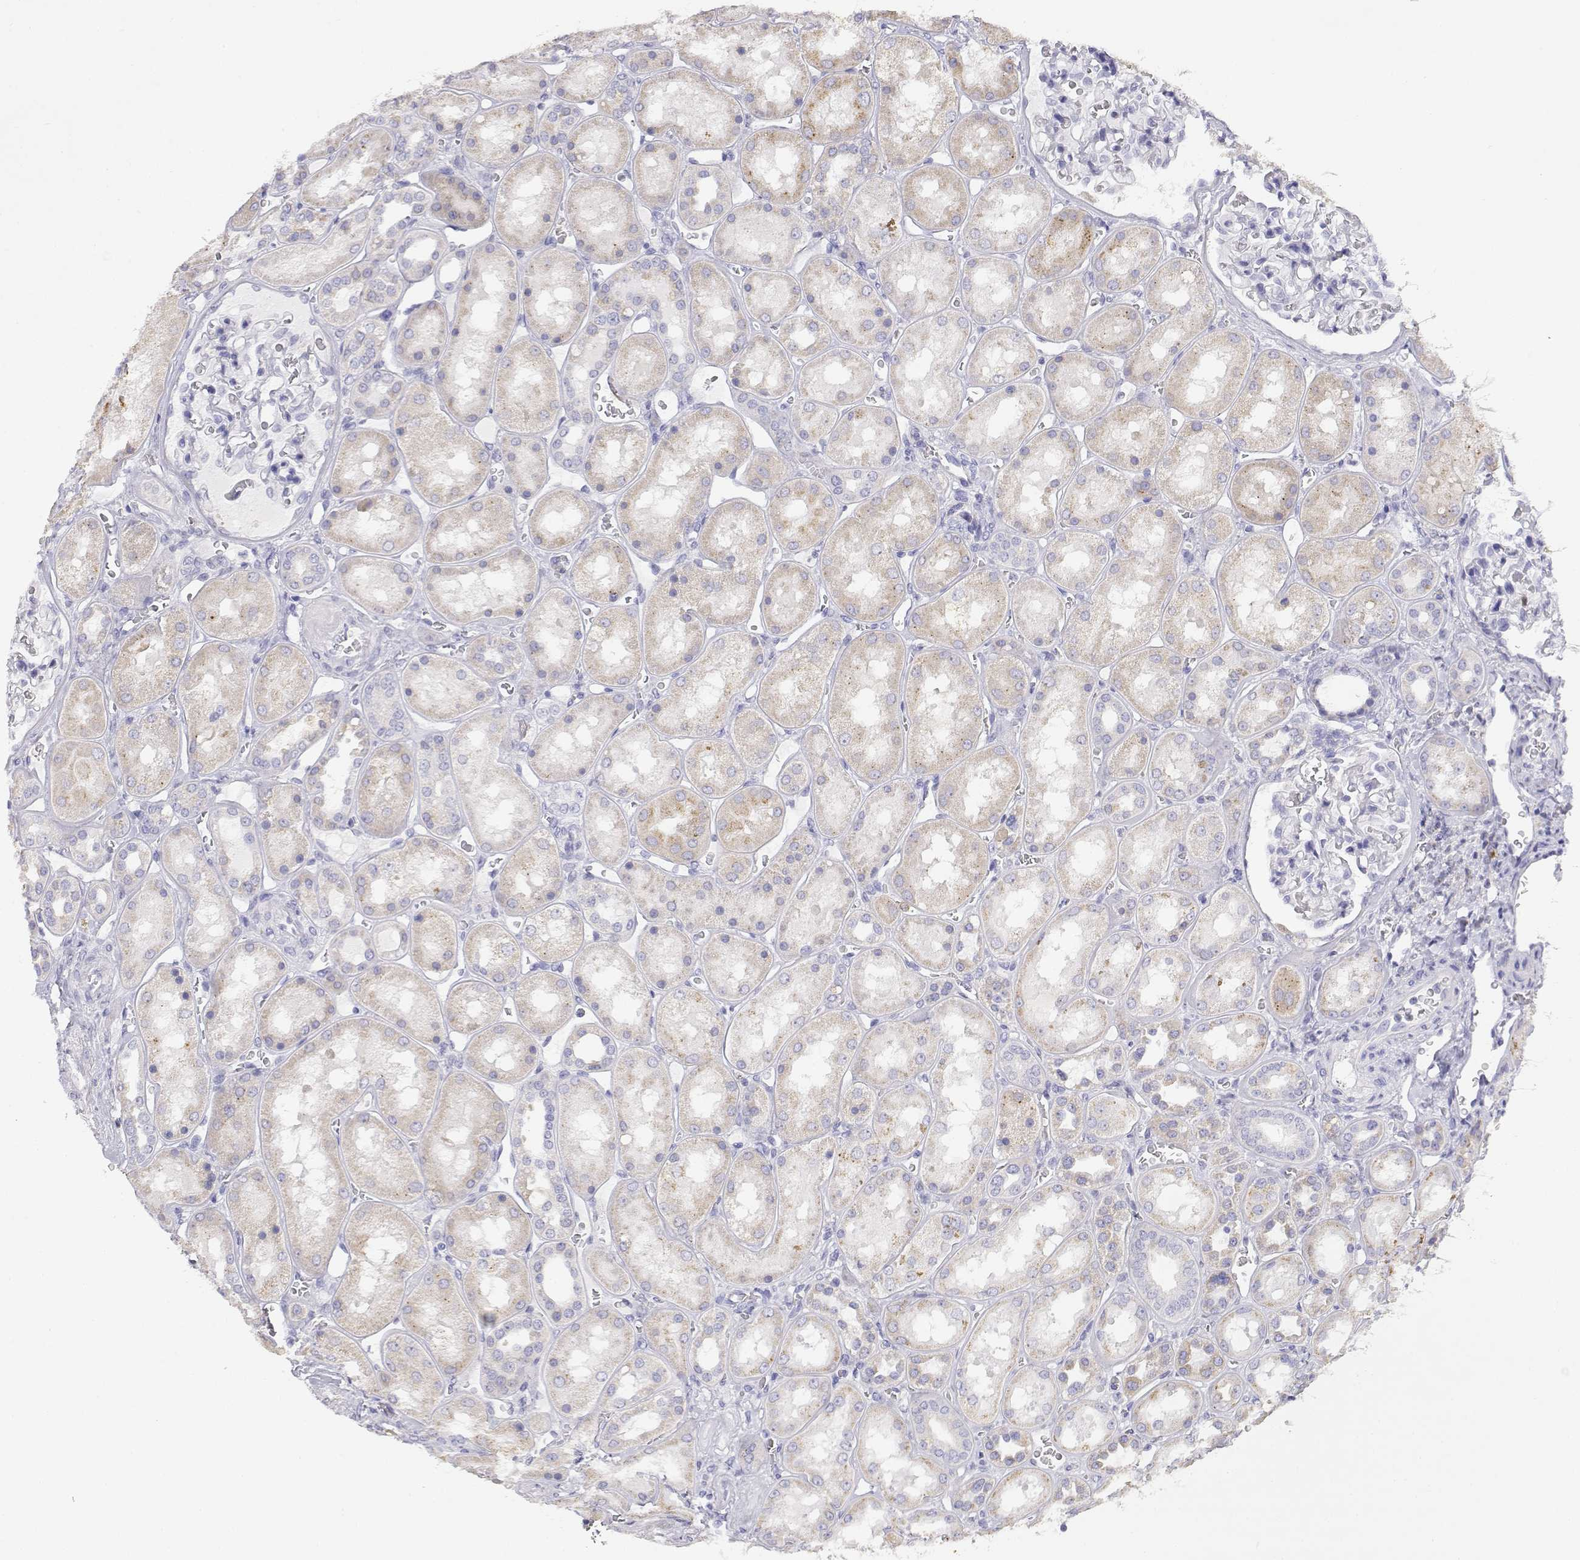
{"staining": {"intensity": "negative", "quantity": "none", "location": "none"}, "tissue": "kidney", "cell_type": "Cells in glomeruli", "image_type": "normal", "snomed": [{"axis": "morphology", "description": "Normal tissue, NOS"}, {"axis": "topography", "description": "Kidney"}], "caption": "High power microscopy photomicrograph of an immunohistochemistry (IHC) micrograph of unremarkable kidney, revealing no significant expression in cells in glomeruli.", "gene": "ADA", "patient": {"sex": "male", "age": 73}}